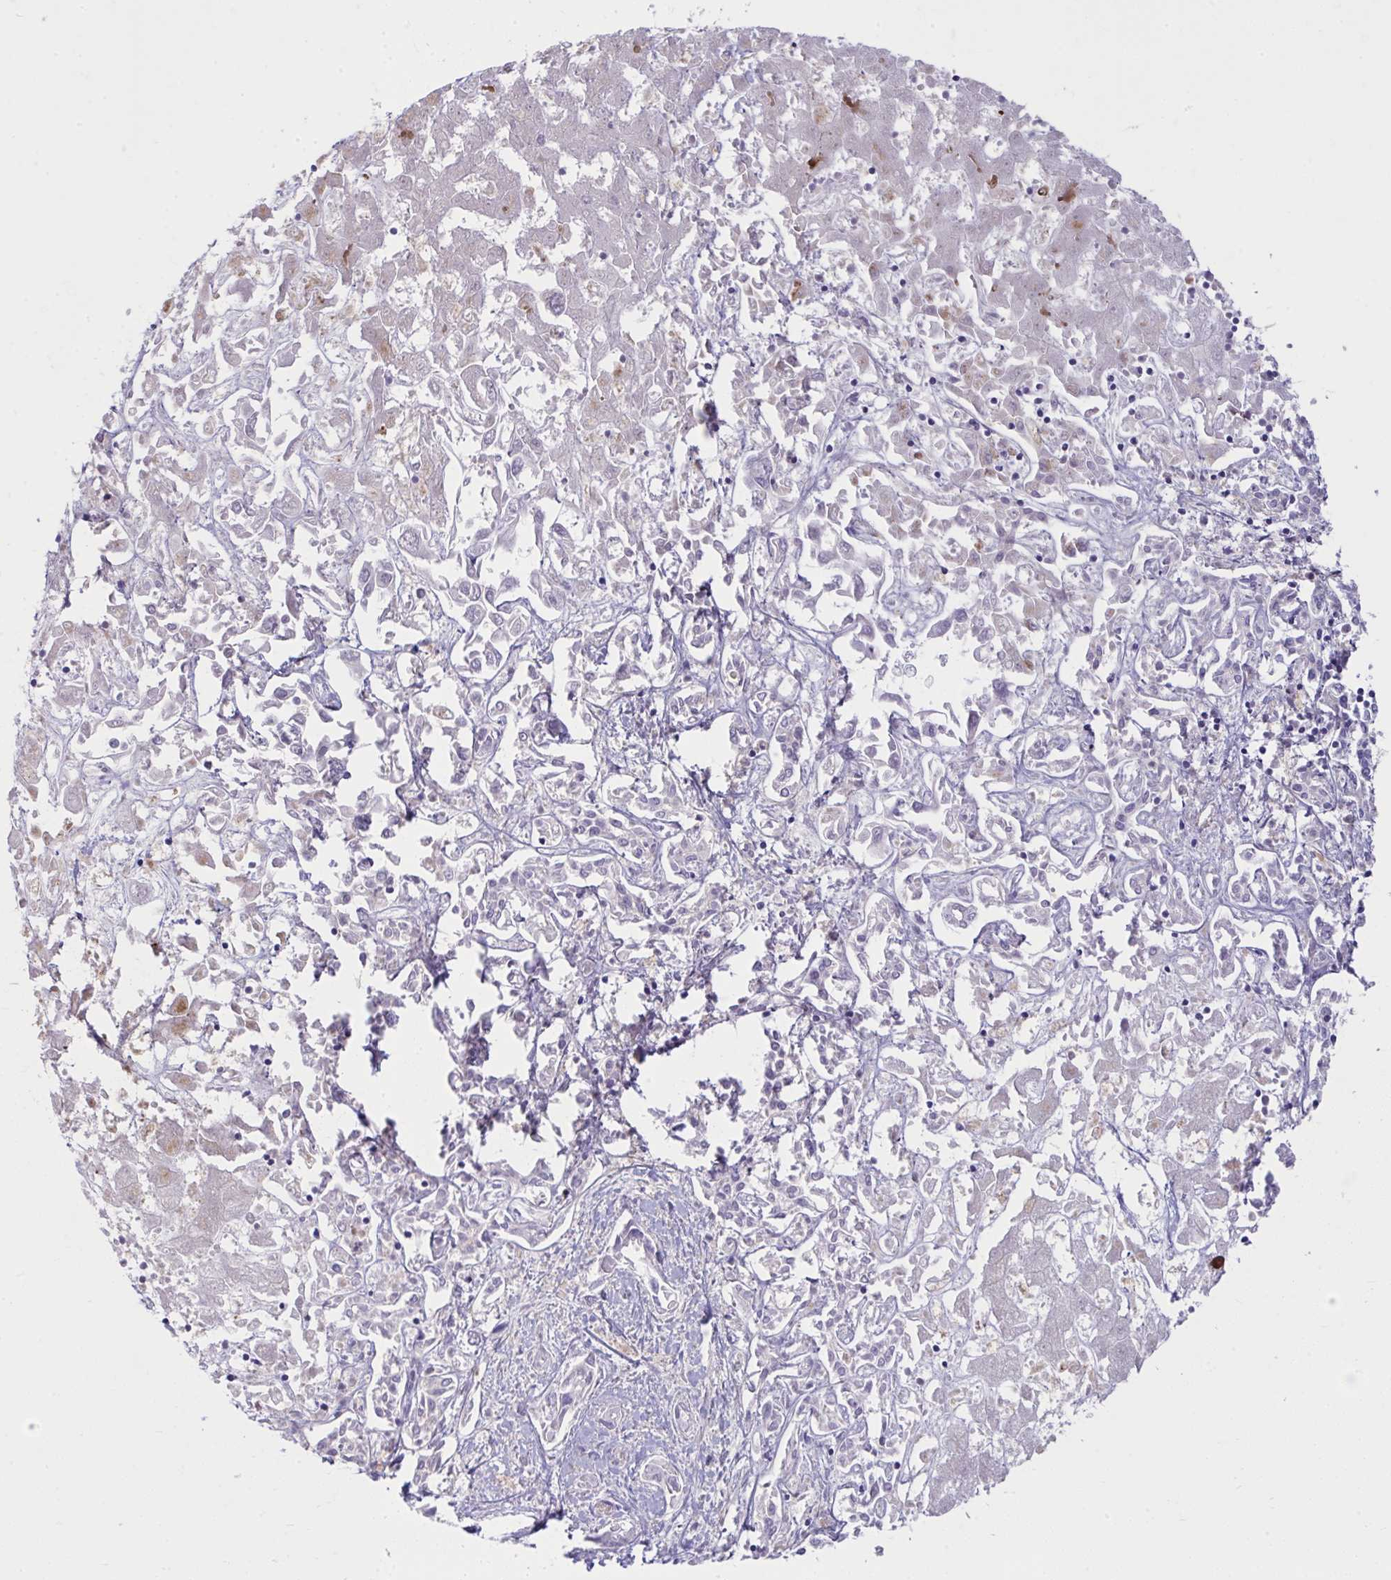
{"staining": {"intensity": "negative", "quantity": "none", "location": "none"}, "tissue": "liver cancer", "cell_type": "Tumor cells", "image_type": "cancer", "snomed": [{"axis": "morphology", "description": "Cholangiocarcinoma"}, {"axis": "topography", "description": "Liver"}], "caption": "The micrograph displays no significant positivity in tumor cells of liver cancer.", "gene": "PIGZ", "patient": {"sex": "female", "age": 64}}